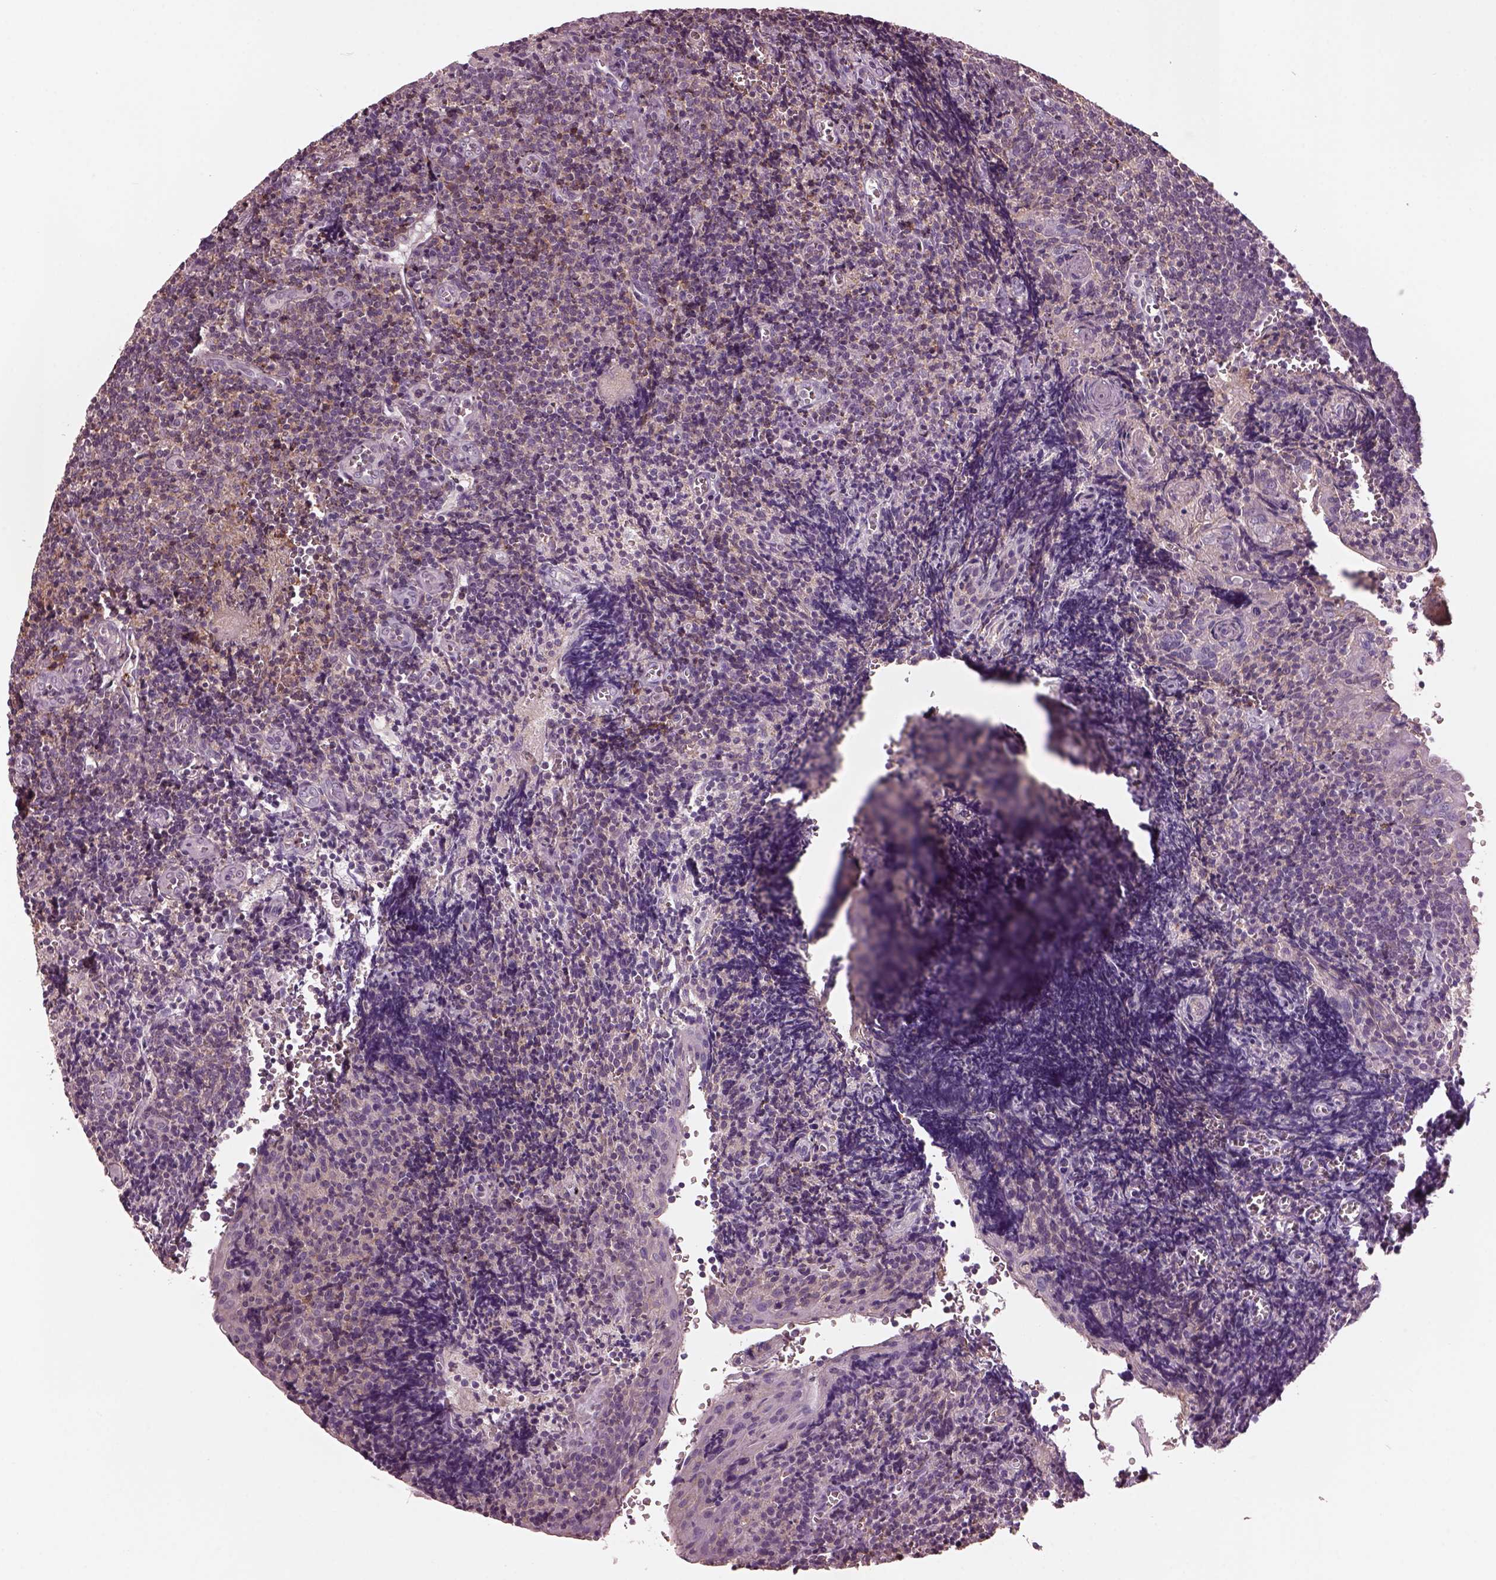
{"staining": {"intensity": "negative", "quantity": "none", "location": "none"}, "tissue": "tonsil", "cell_type": "Germinal center cells", "image_type": "normal", "snomed": [{"axis": "morphology", "description": "Normal tissue, NOS"}, {"axis": "morphology", "description": "Inflammation, NOS"}, {"axis": "topography", "description": "Tonsil"}], "caption": "IHC of benign tonsil reveals no staining in germinal center cells. (Stains: DAB (3,3'-diaminobenzidine) IHC with hematoxylin counter stain, Microscopy: brightfield microscopy at high magnification).", "gene": "SRI", "patient": {"sex": "female", "age": 31}}